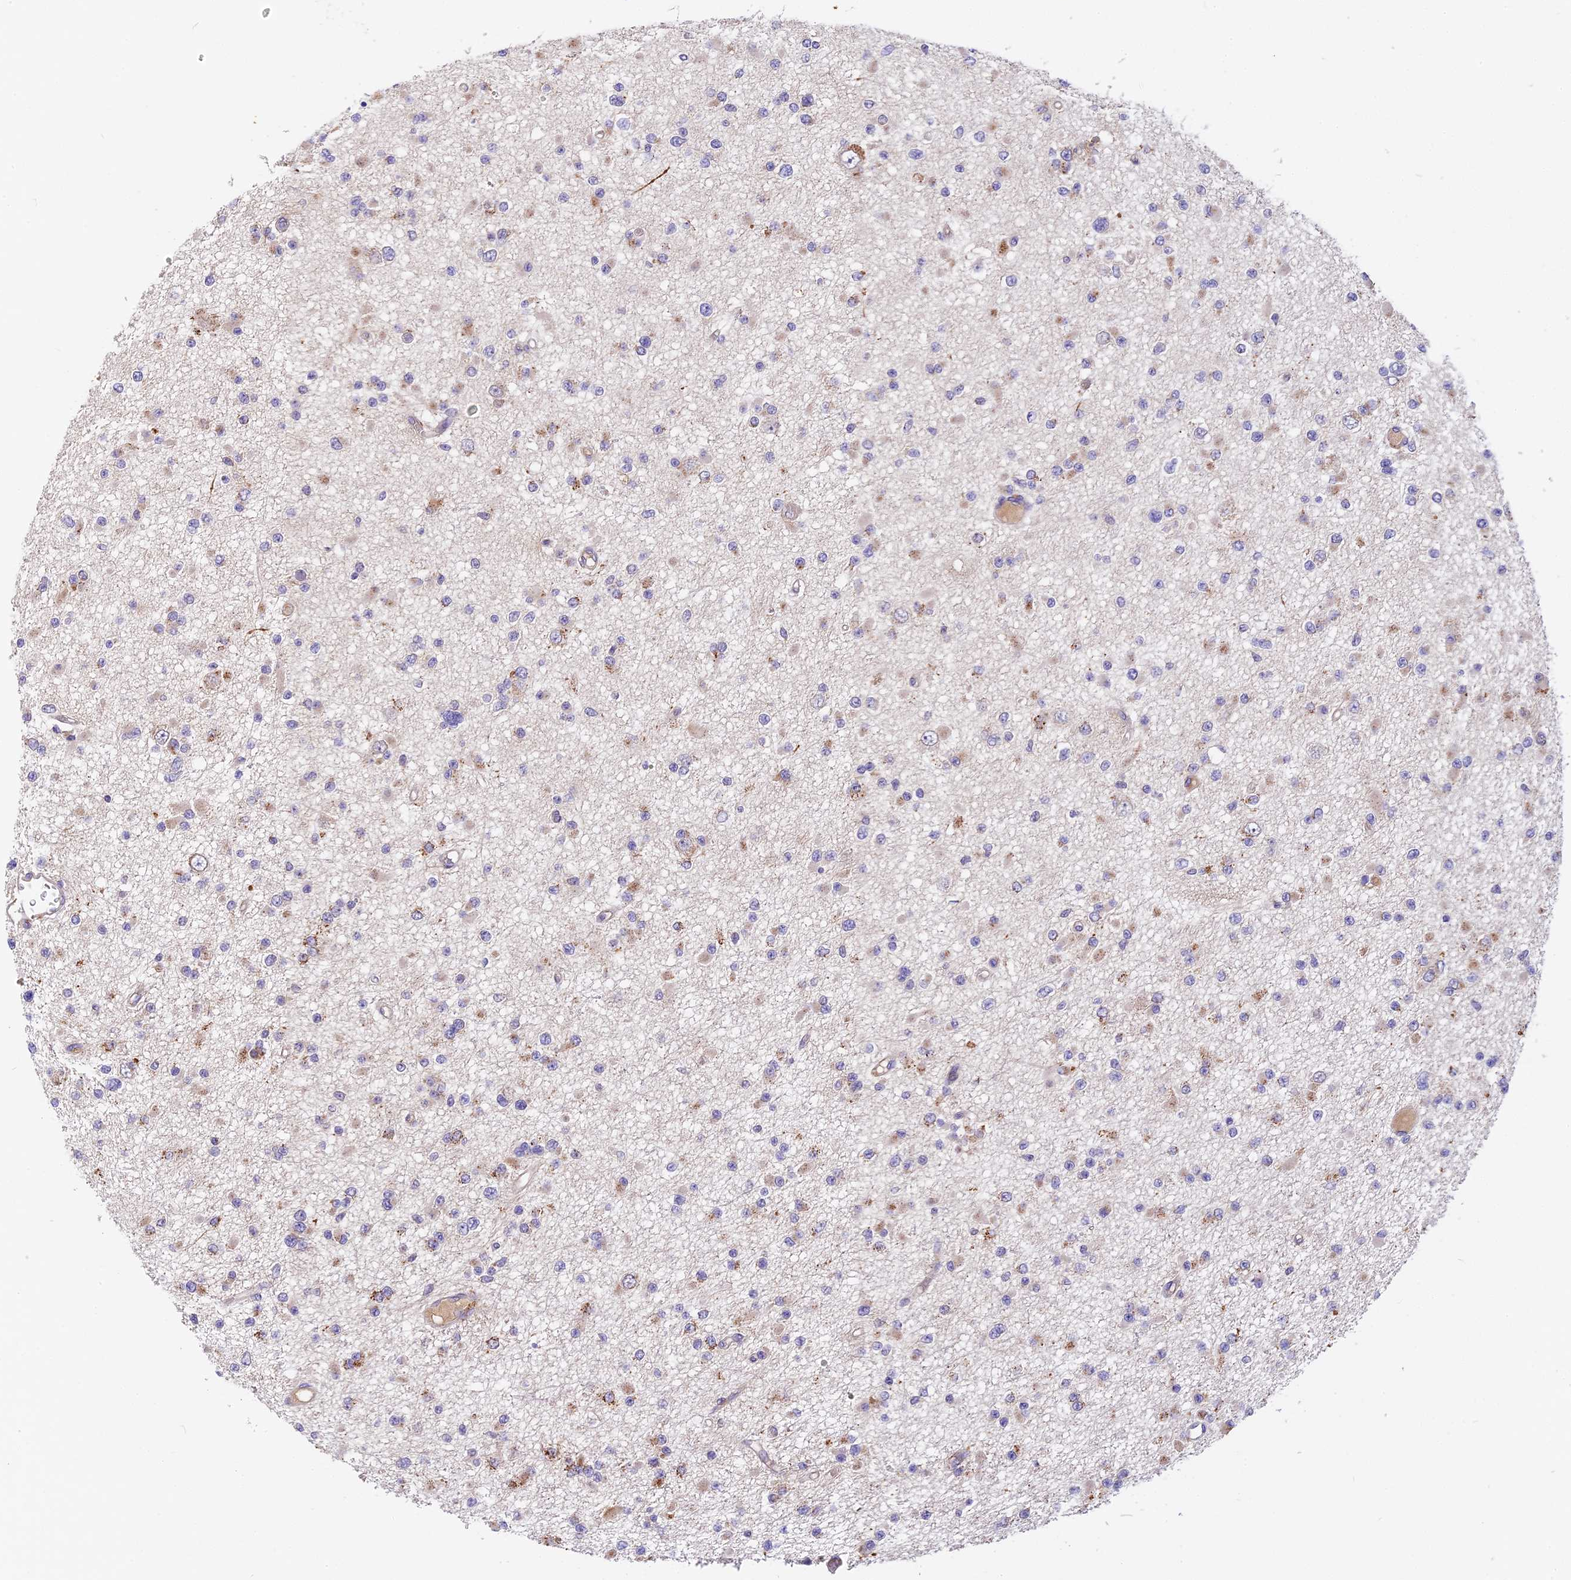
{"staining": {"intensity": "moderate", "quantity": "<25%", "location": "cytoplasmic/membranous"}, "tissue": "glioma", "cell_type": "Tumor cells", "image_type": "cancer", "snomed": [{"axis": "morphology", "description": "Glioma, malignant, Low grade"}, {"axis": "topography", "description": "Brain"}], "caption": "A high-resolution photomicrograph shows immunohistochemistry staining of glioma, which demonstrates moderate cytoplasmic/membranous staining in about <25% of tumor cells.", "gene": "COPE", "patient": {"sex": "female", "age": 22}}